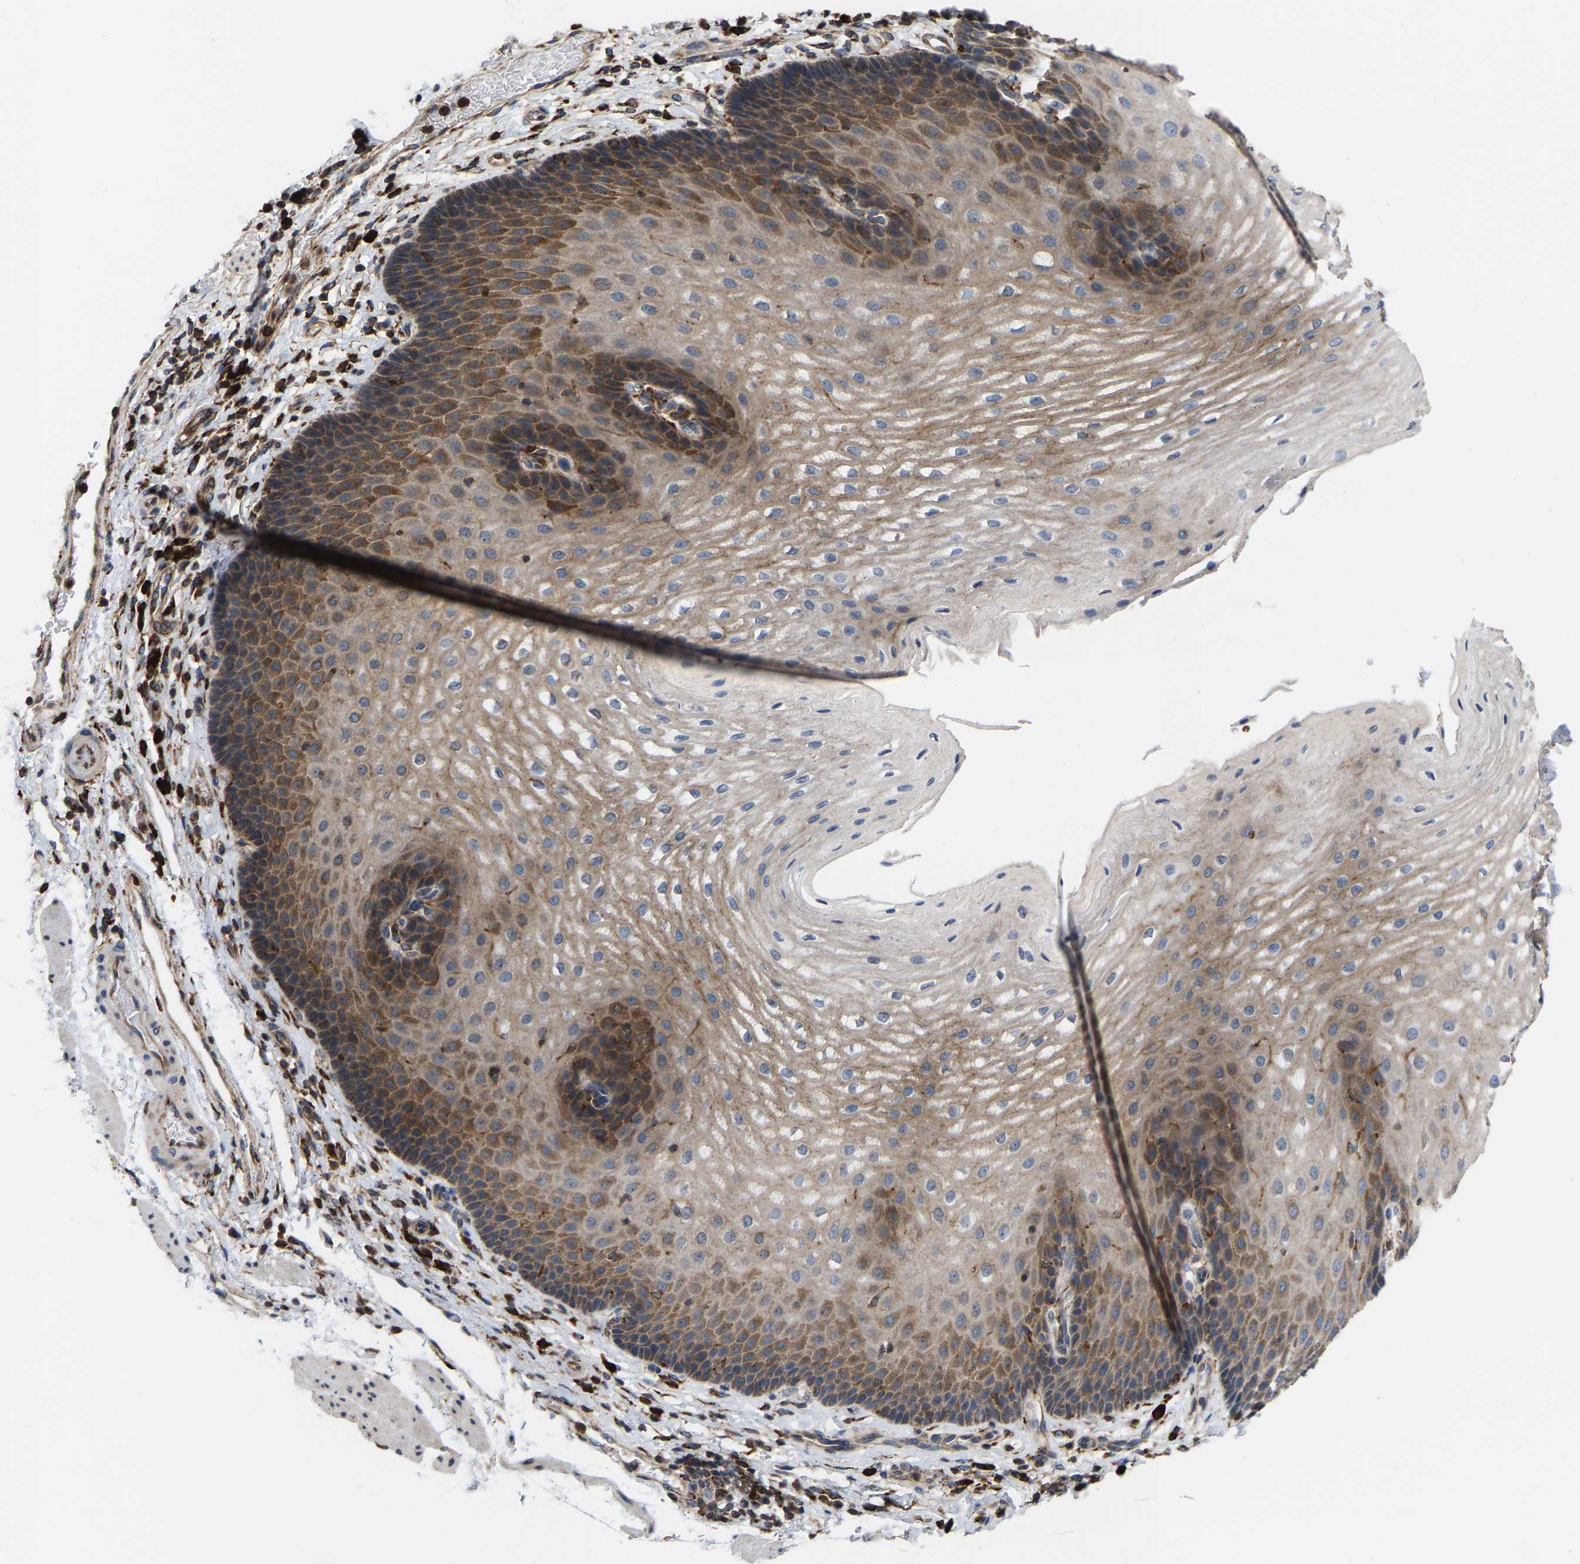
{"staining": {"intensity": "moderate", "quantity": ">75%", "location": "cytoplasmic/membranous"}, "tissue": "esophagus", "cell_type": "Squamous epithelial cells", "image_type": "normal", "snomed": [{"axis": "morphology", "description": "Normal tissue, NOS"}, {"axis": "topography", "description": "Esophagus"}], "caption": "Immunohistochemical staining of benign human esophagus demonstrates moderate cytoplasmic/membranous protein positivity in approximately >75% of squamous epithelial cells. The protein is stained brown, and the nuclei are stained in blue (DAB IHC with brightfield microscopy, high magnification).", "gene": "FGD3", "patient": {"sex": "male", "age": 54}}